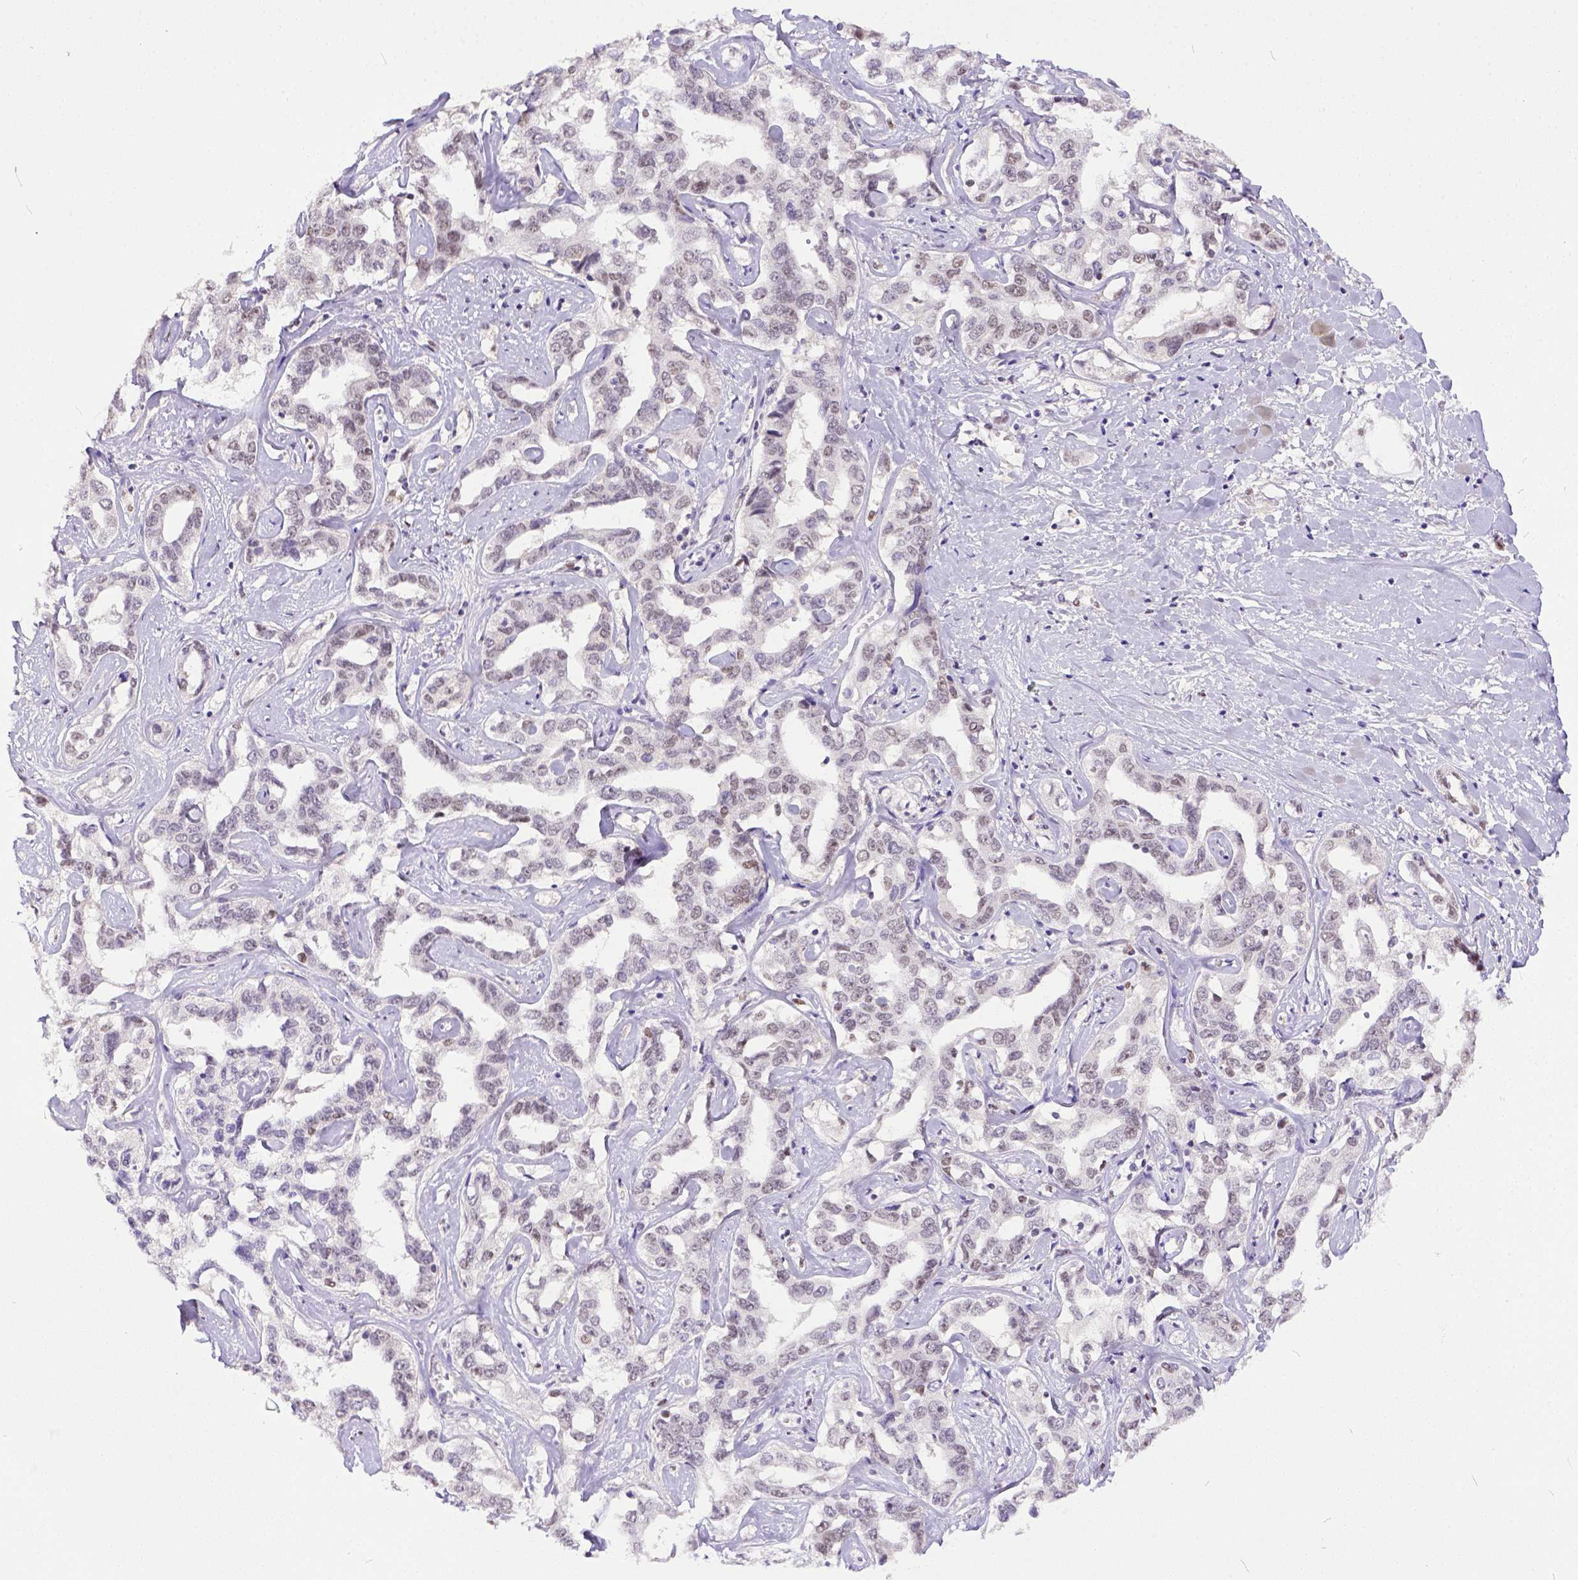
{"staining": {"intensity": "weak", "quantity": "25%-75%", "location": "nuclear"}, "tissue": "liver cancer", "cell_type": "Tumor cells", "image_type": "cancer", "snomed": [{"axis": "morphology", "description": "Cholangiocarcinoma"}, {"axis": "topography", "description": "Liver"}], "caption": "The histopathology image exhibits a brown stain indicating the presence of a protein in the nuclear of tumor cells in cholangiocarcinoma (liver).", "gene": "ERCC1", "patient": {"sex": "male", "age": 59}}